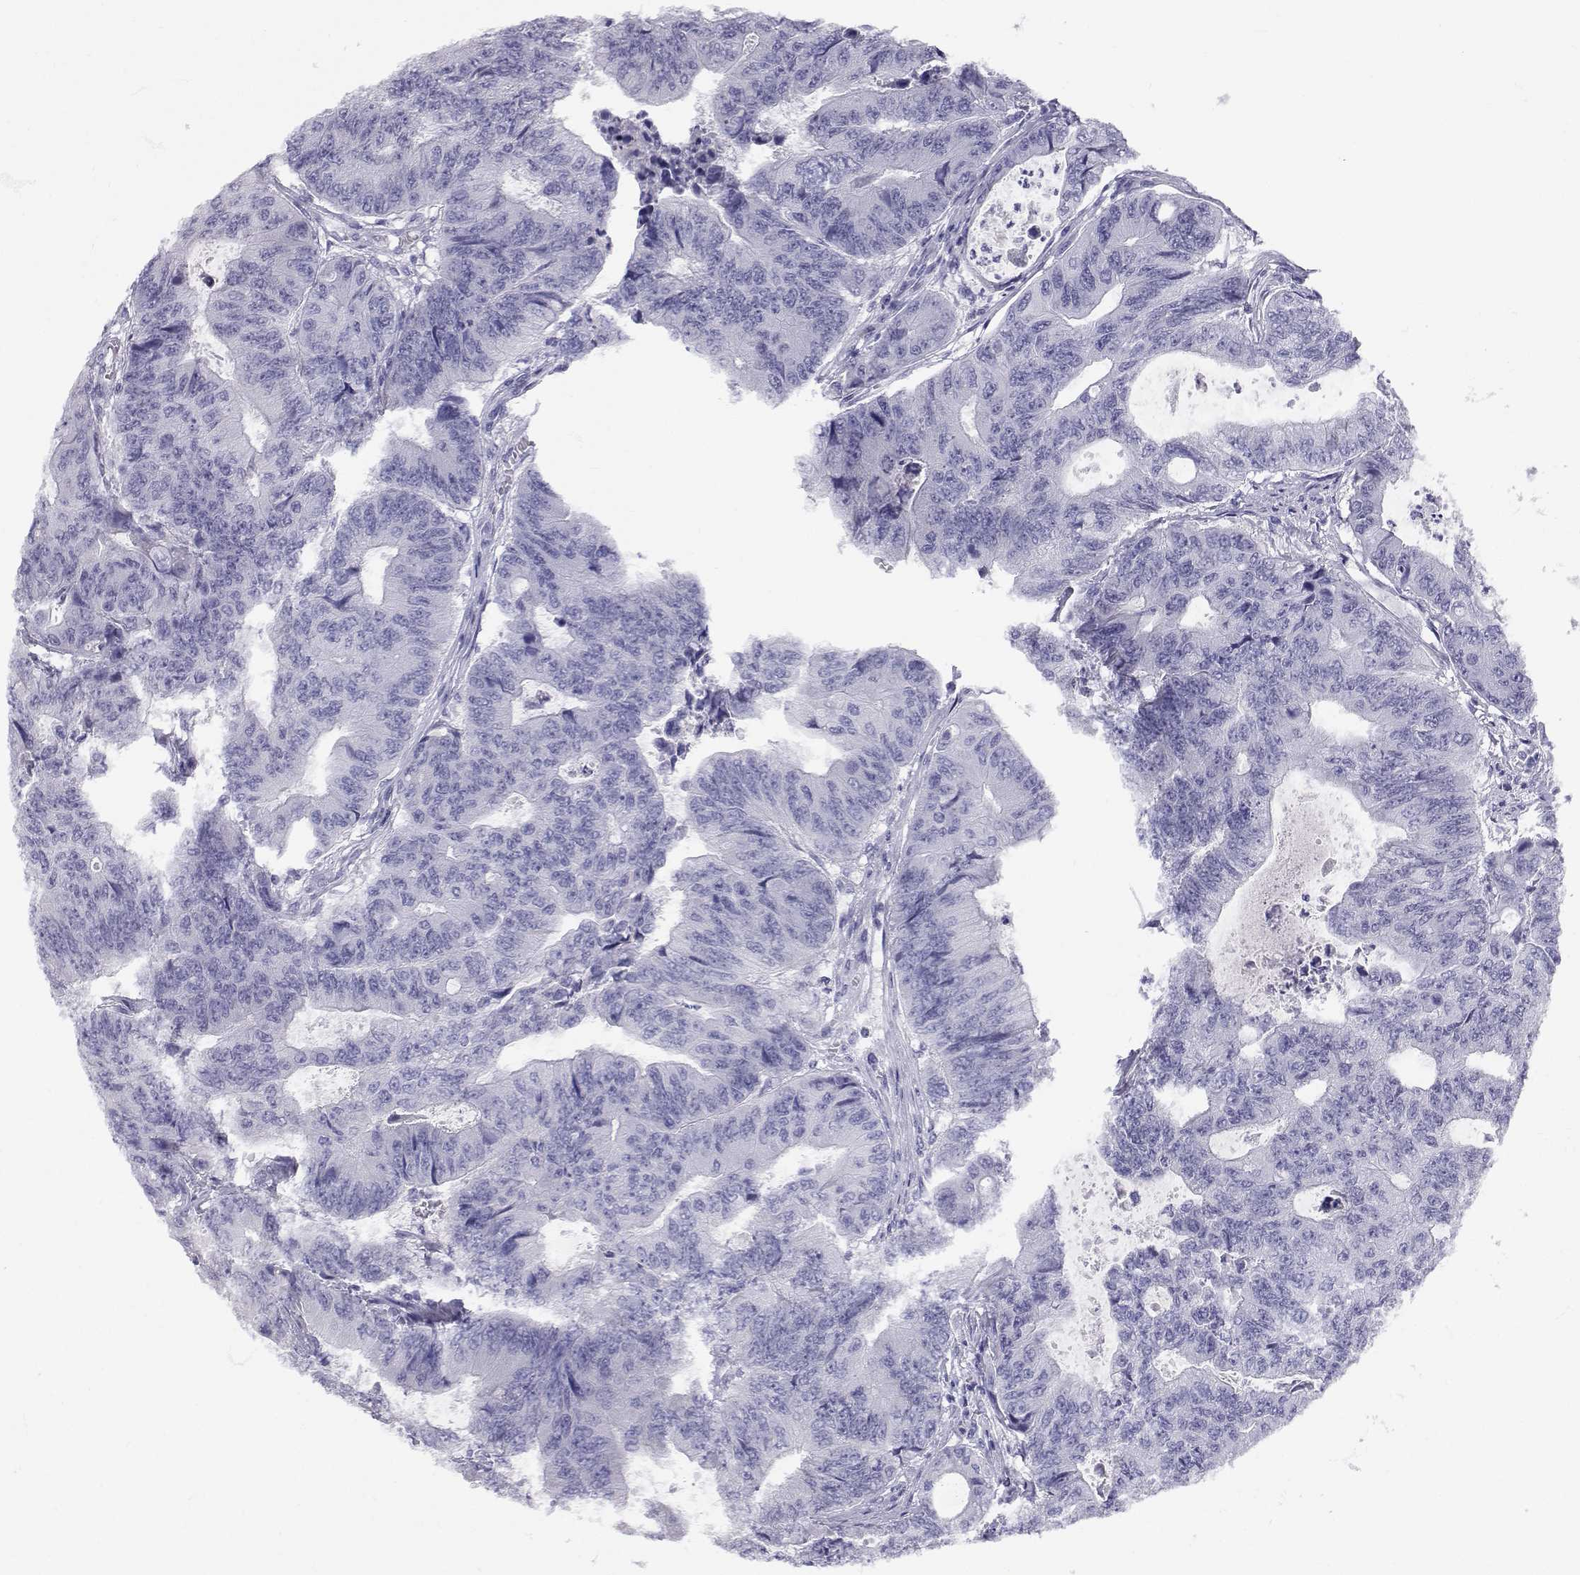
{"staining": {"intensity": "negative", "quantity": "none", "location": "none"}, "tissue": "colorectal cancer", "cell_type": "Tumor cells", "image_type": "cancer", "snomed": [{"axis": "morphology", "description": "Adenocarcinoma, NOS"}, {"axis": "topography", "description": "Colon"}], "caption": "Immunohistochemical staining of adenocarcinoma (colorectal) reveals no significant positivity in tumor cells.", "gene": "SLC6A3", "patient": {"sex": "female", "age": 48}}